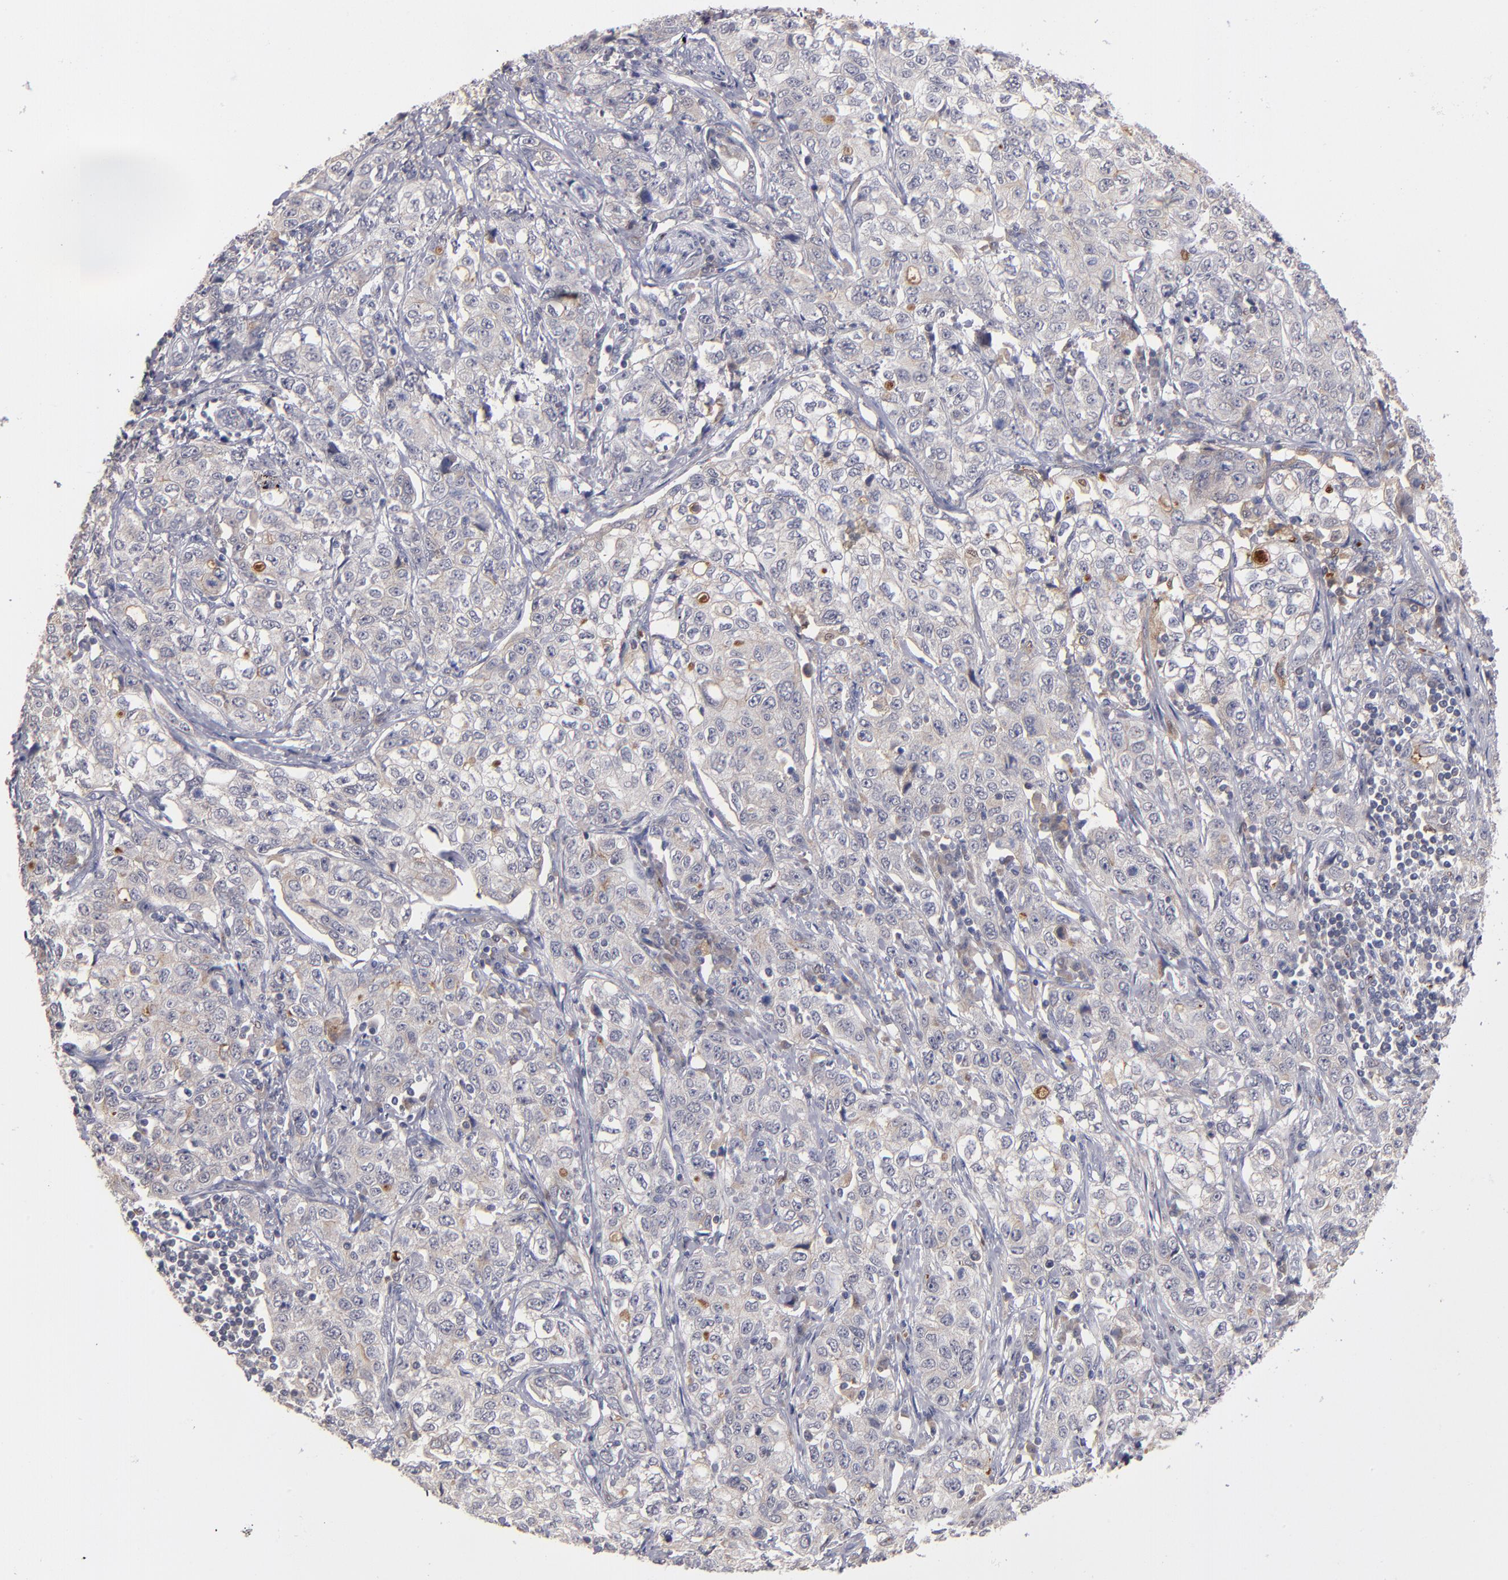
{"staining": {"intensity": "weak", "quantity": "<25%", "location": "cytoplasmic/membranous"}, "tissue": "stomach cancer", "cell_type": "Tumor cells", "image_type": "cancer", "snomed": [{"axis": "morphology", "description": "Adenocarcinoma, NOS"}, {"axis": "topography", "description": "Stomach"}], "caption": "The image reveals no staining of tumor cells in stomach adenocarcinoma. The staining is performed using DAB brown chromogen with nuclei counter-stained in using hematoxylin.", "gene": "EXD2", "patient": {"sex": "male", "age": 48}}